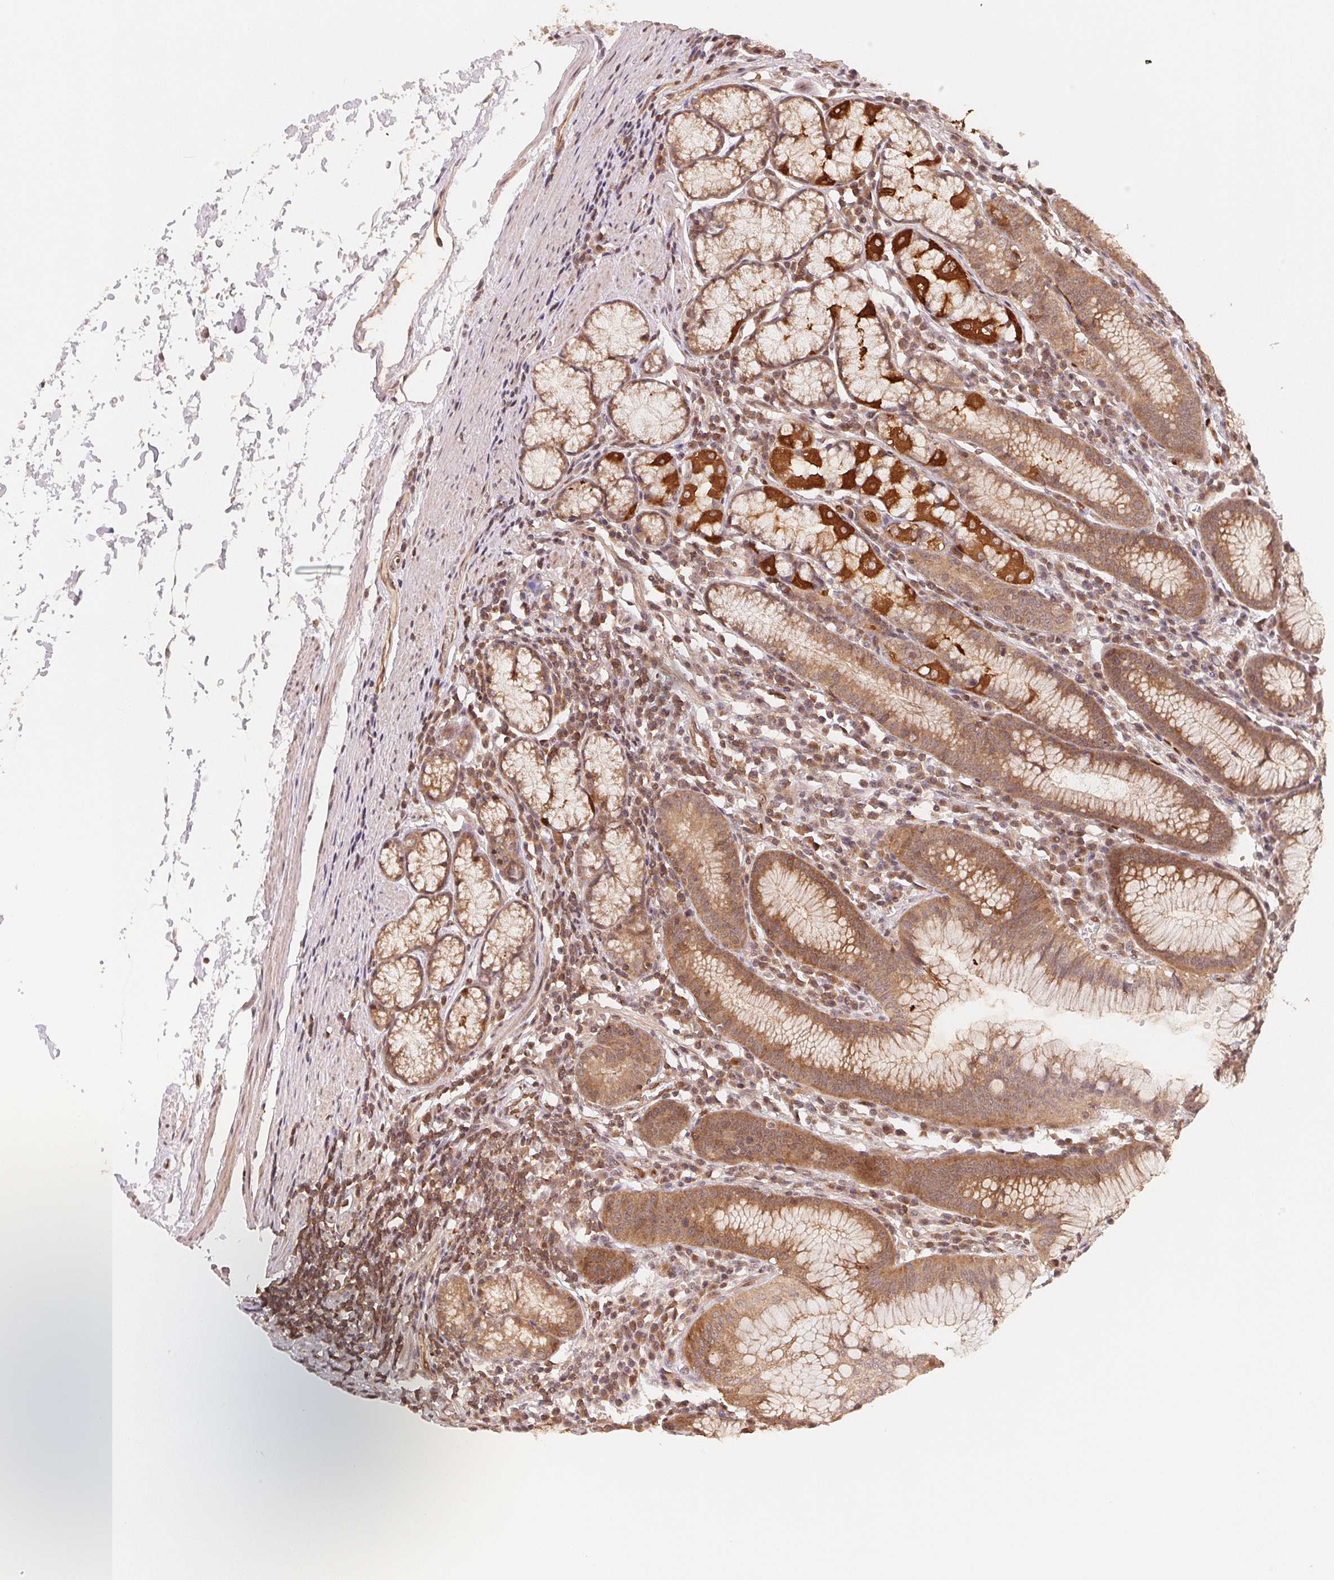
{"staining": {"intensity": "strong", "quantity": "25%-75%", "location": "cytoplasmic/membranous"}, "tissue": "stomach", "cell_type": "Glandular cells", "image_type": "normal", "snomed": [{"axis": "morphology", "description": "Normal tissue, NOS"}, {"axis": "topography", "description": "Stomach"}], "caption": "Stomach was stained to show a protein in brown. There is high levels of strong cytoplasmic/membranous positivity in about 25%-75% of glandular cells. Nuclei are stained in blue.", "gene": "CCDC102B", "patient": {"sex": "male", "age": 55}}